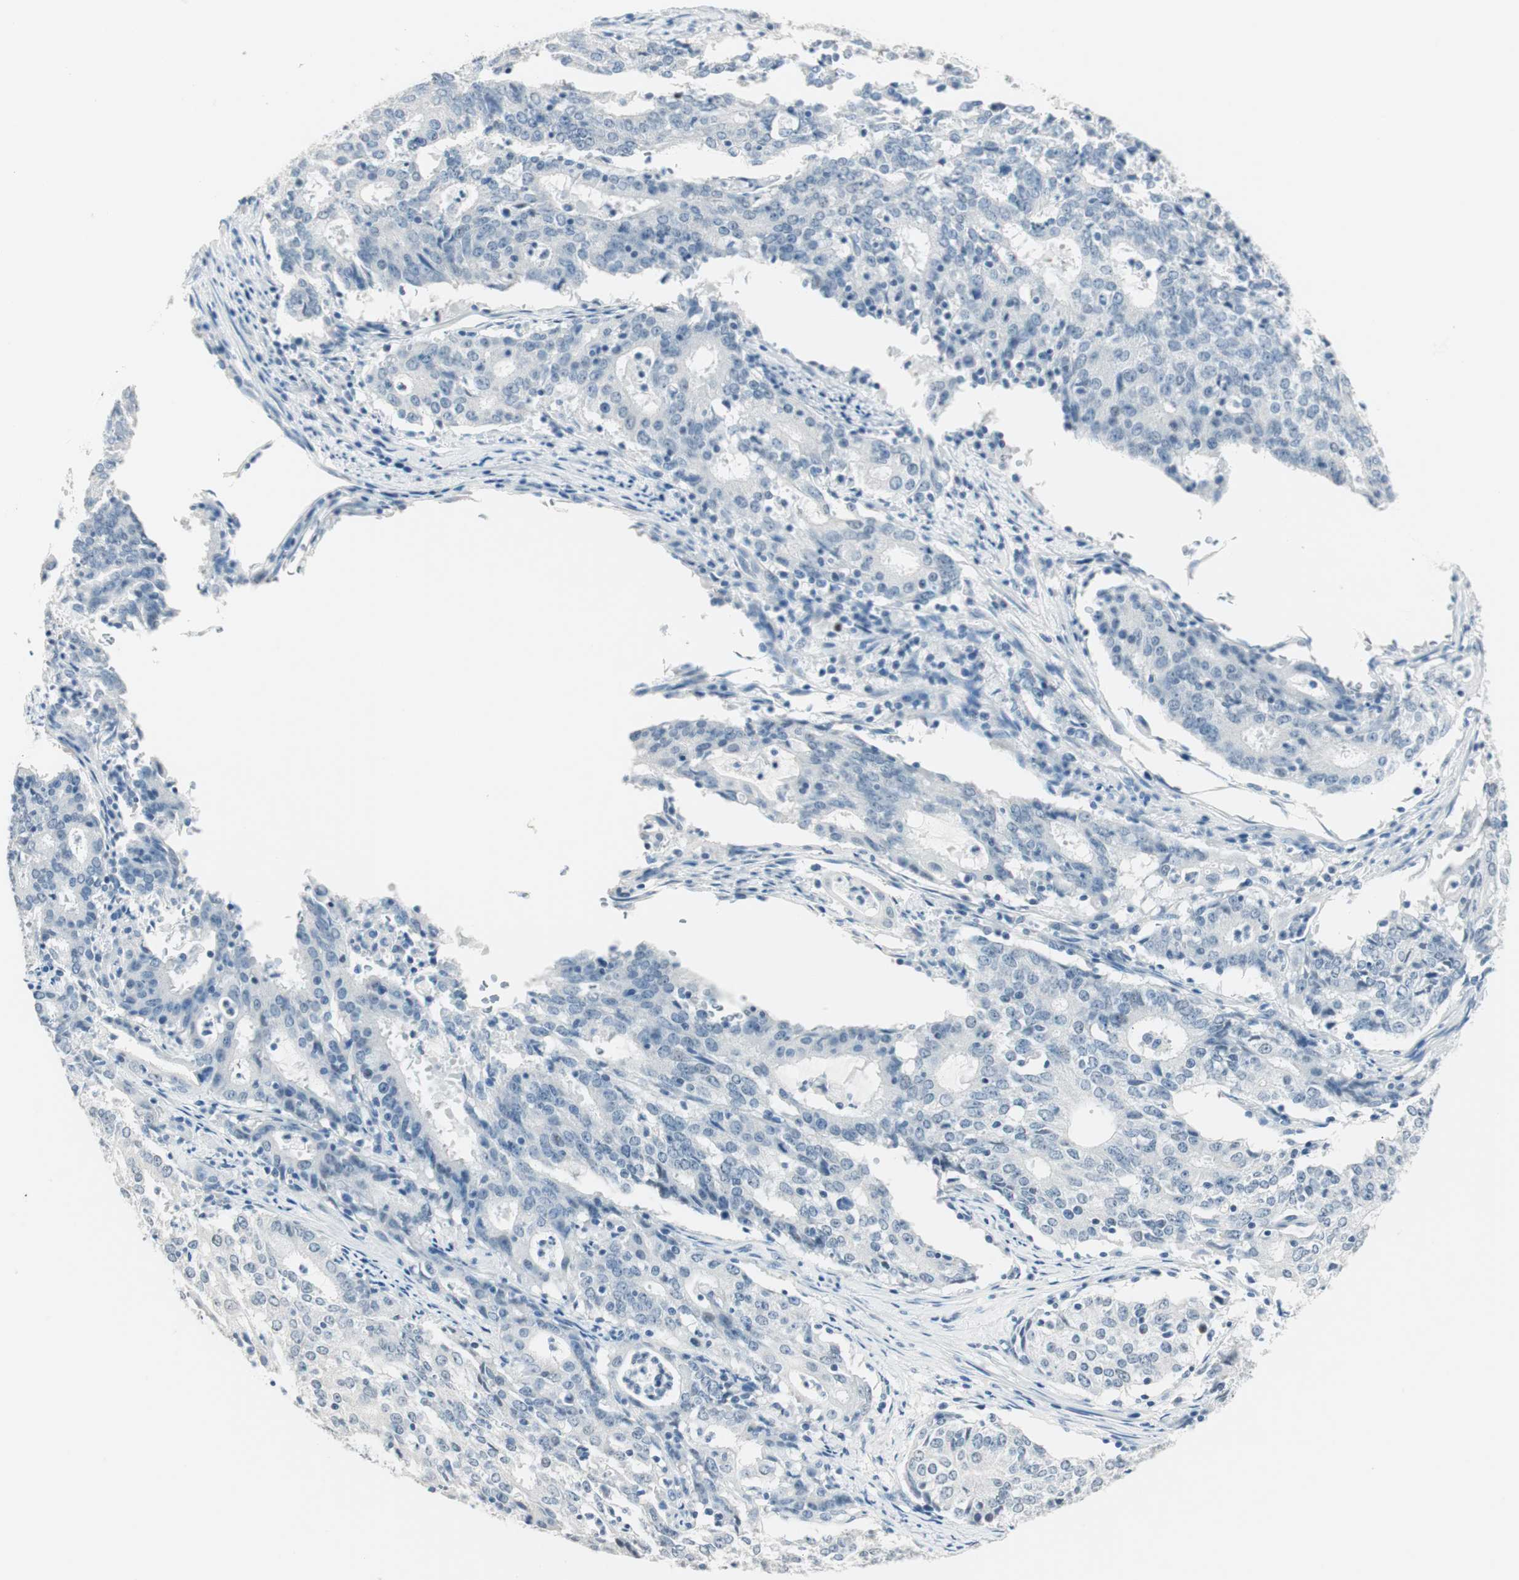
{"staining": {"intensity": "negative", "quantity": "none", "location": "none"}, "tissue": "cervical cancer", "cell_type": "Tumor cells", "image_type": "cancer", "snomed": [{"axis": "morphology", "description": "Adenocarcinoma, NOS"}, {"axis": "topography", "description": "Cervix"}], "caption": "DAB immunohistochemical staining of cervical cancer (adenocarcinoma) shows no significant expression in tumor cells.", "gene": "HOXB13", "patient": {"sex": "female", "age": 44}}